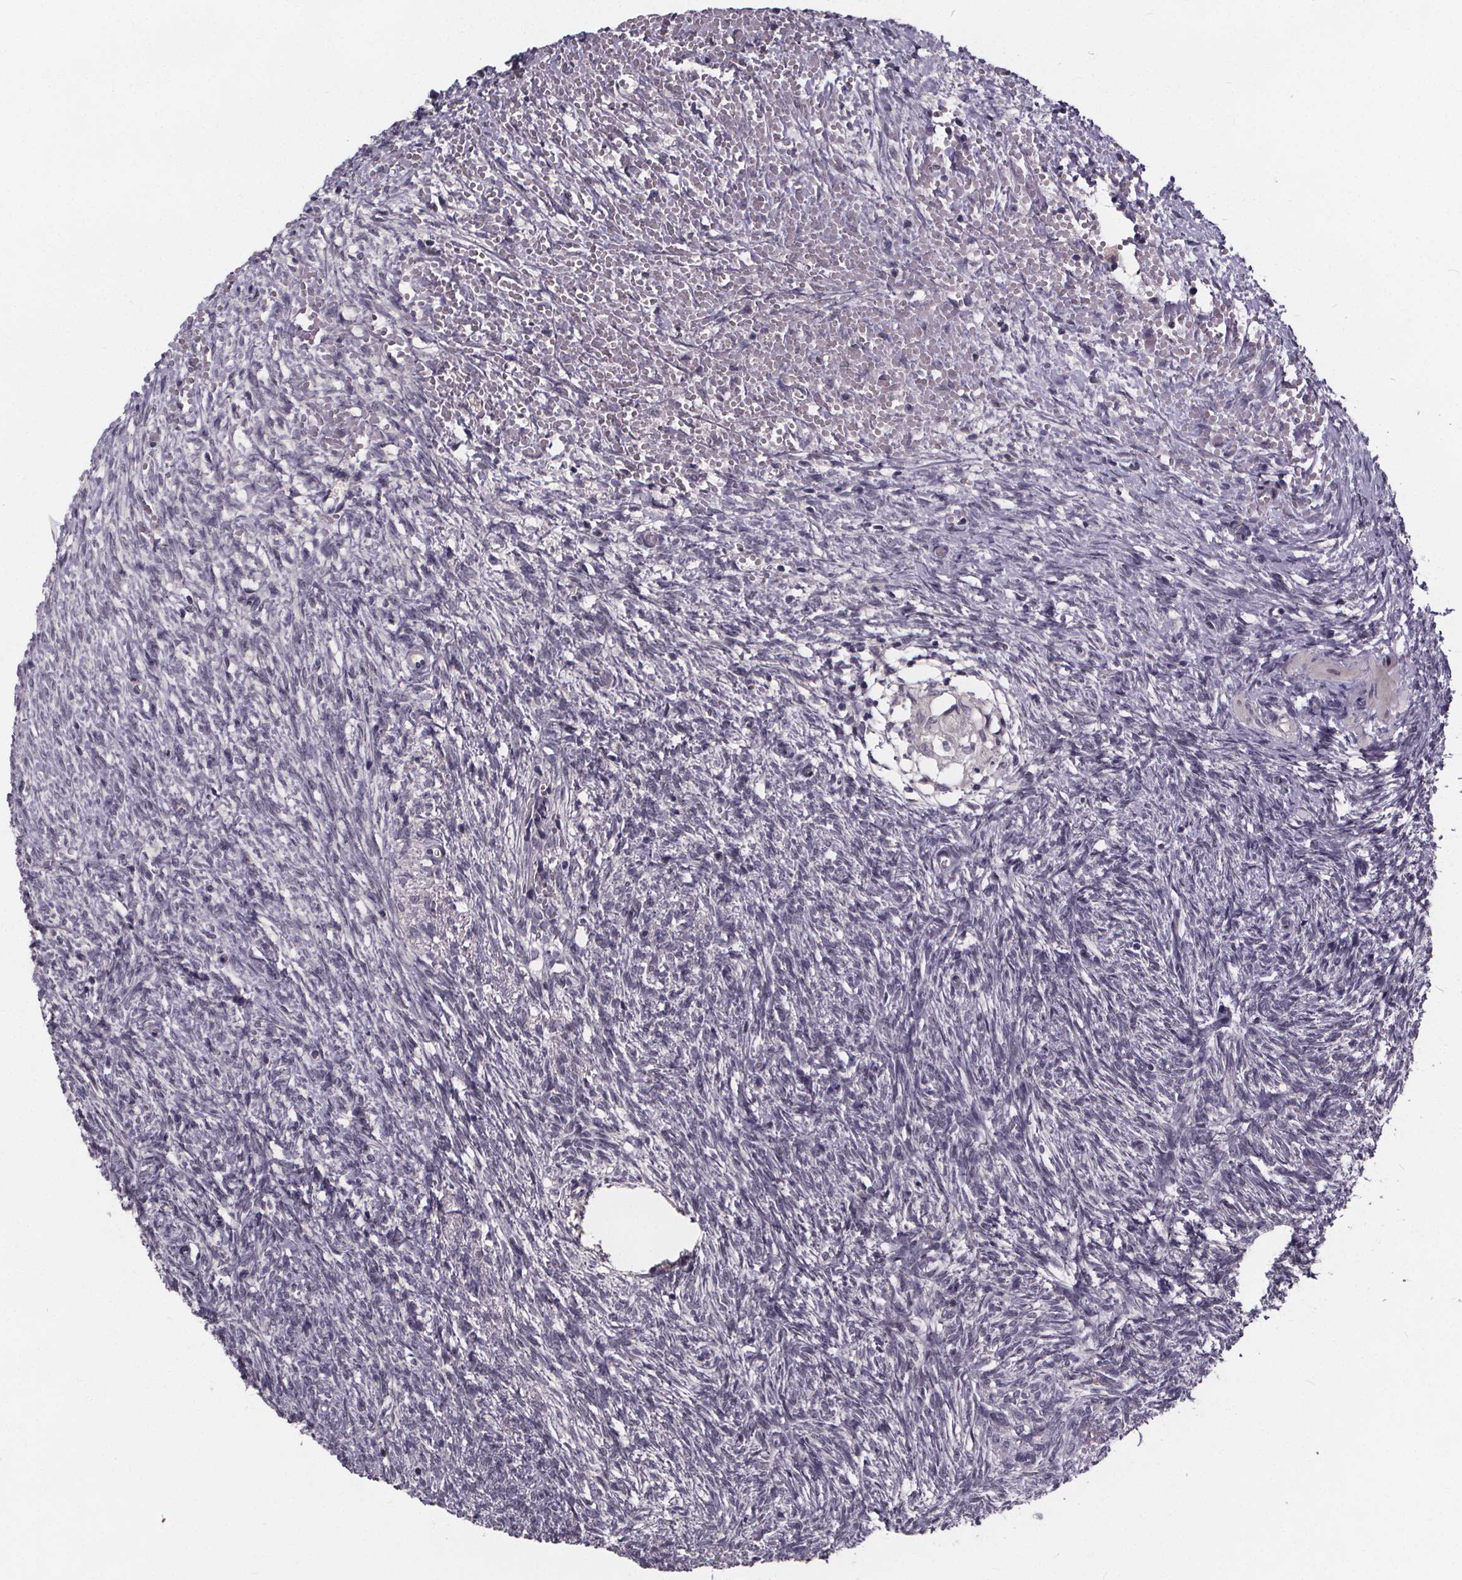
{"staining": {"intensity": "weak", "quantity": "<25%", "location": "cytoplasmic/membranous"}, "tissue": "ovary", "cell_type": "Follicle cells", "image_type": "normal", "snomed": [{"axis": "morphology", "description": "Normal tissue, NOS"}, {"axis": "topography", "description": "Ovary"}], "caption": "This is an immunohistochemistry (IHC) histopathology image of benign human ovary. There is no staining in follicle cells.", "gene": "FAM181B", "patient": {"sex": "female", "age": 46}}